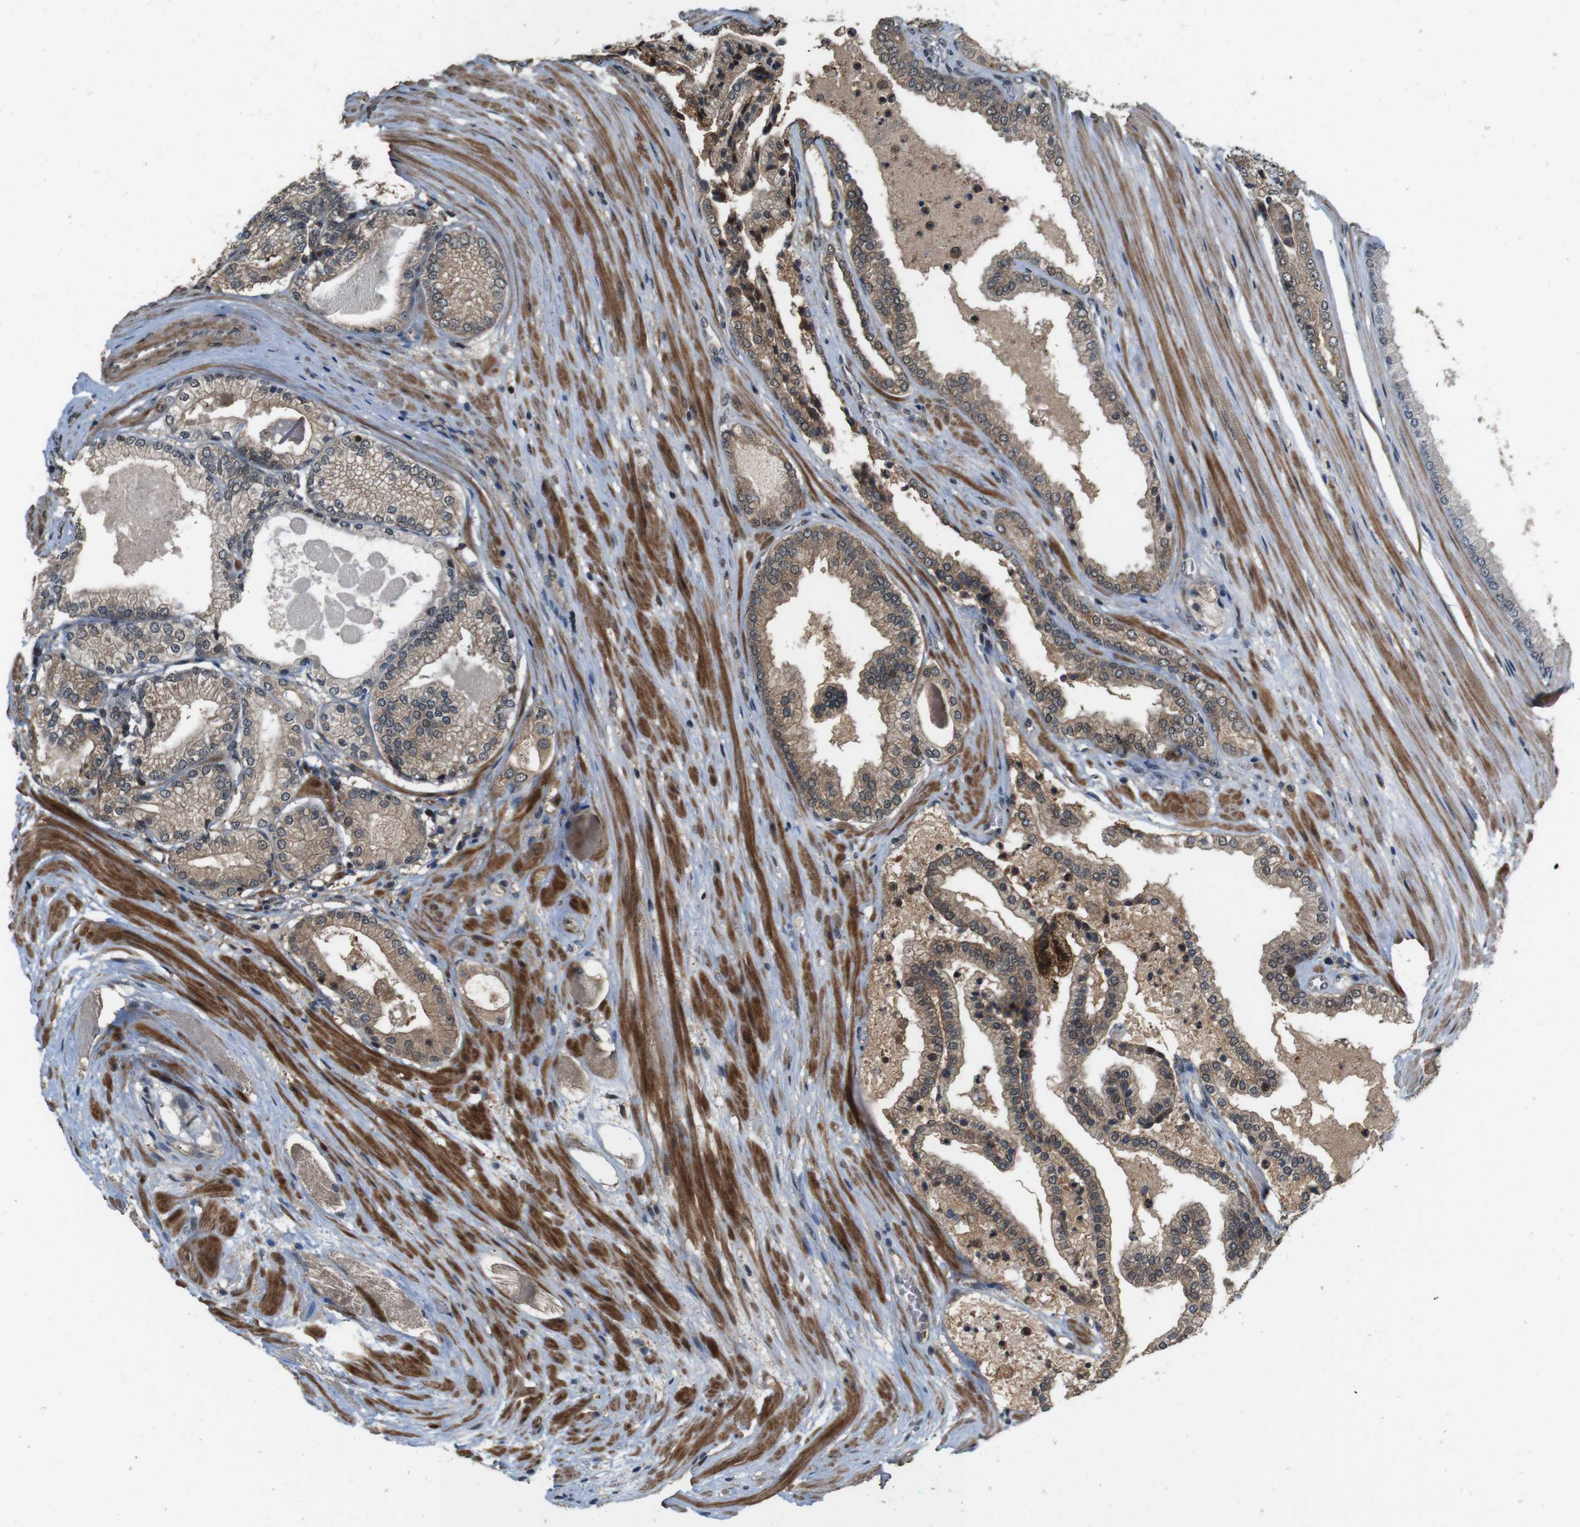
{"staining": {"intensity": "moderate", "quantity": "25%-75%", "location": "cytoplasmic/membranous"}, "tissue": "prostate cancer", "cell_type": "Tumor cells", "image_type": "cancer", "snomed": [{"axis": "morphology", "description": "Adenocarcinoma, High grade"}, {"axis": "topography", "description": "Prostate"}], "caption": "Prostate cancer (adenocarcinoma (high-grade)) stained for a protein reveals moderate cytoplasmic/membranous positivity in tumor cells.", "gene": "CDC34", "patient": {"sex": "male", "age": 59}}